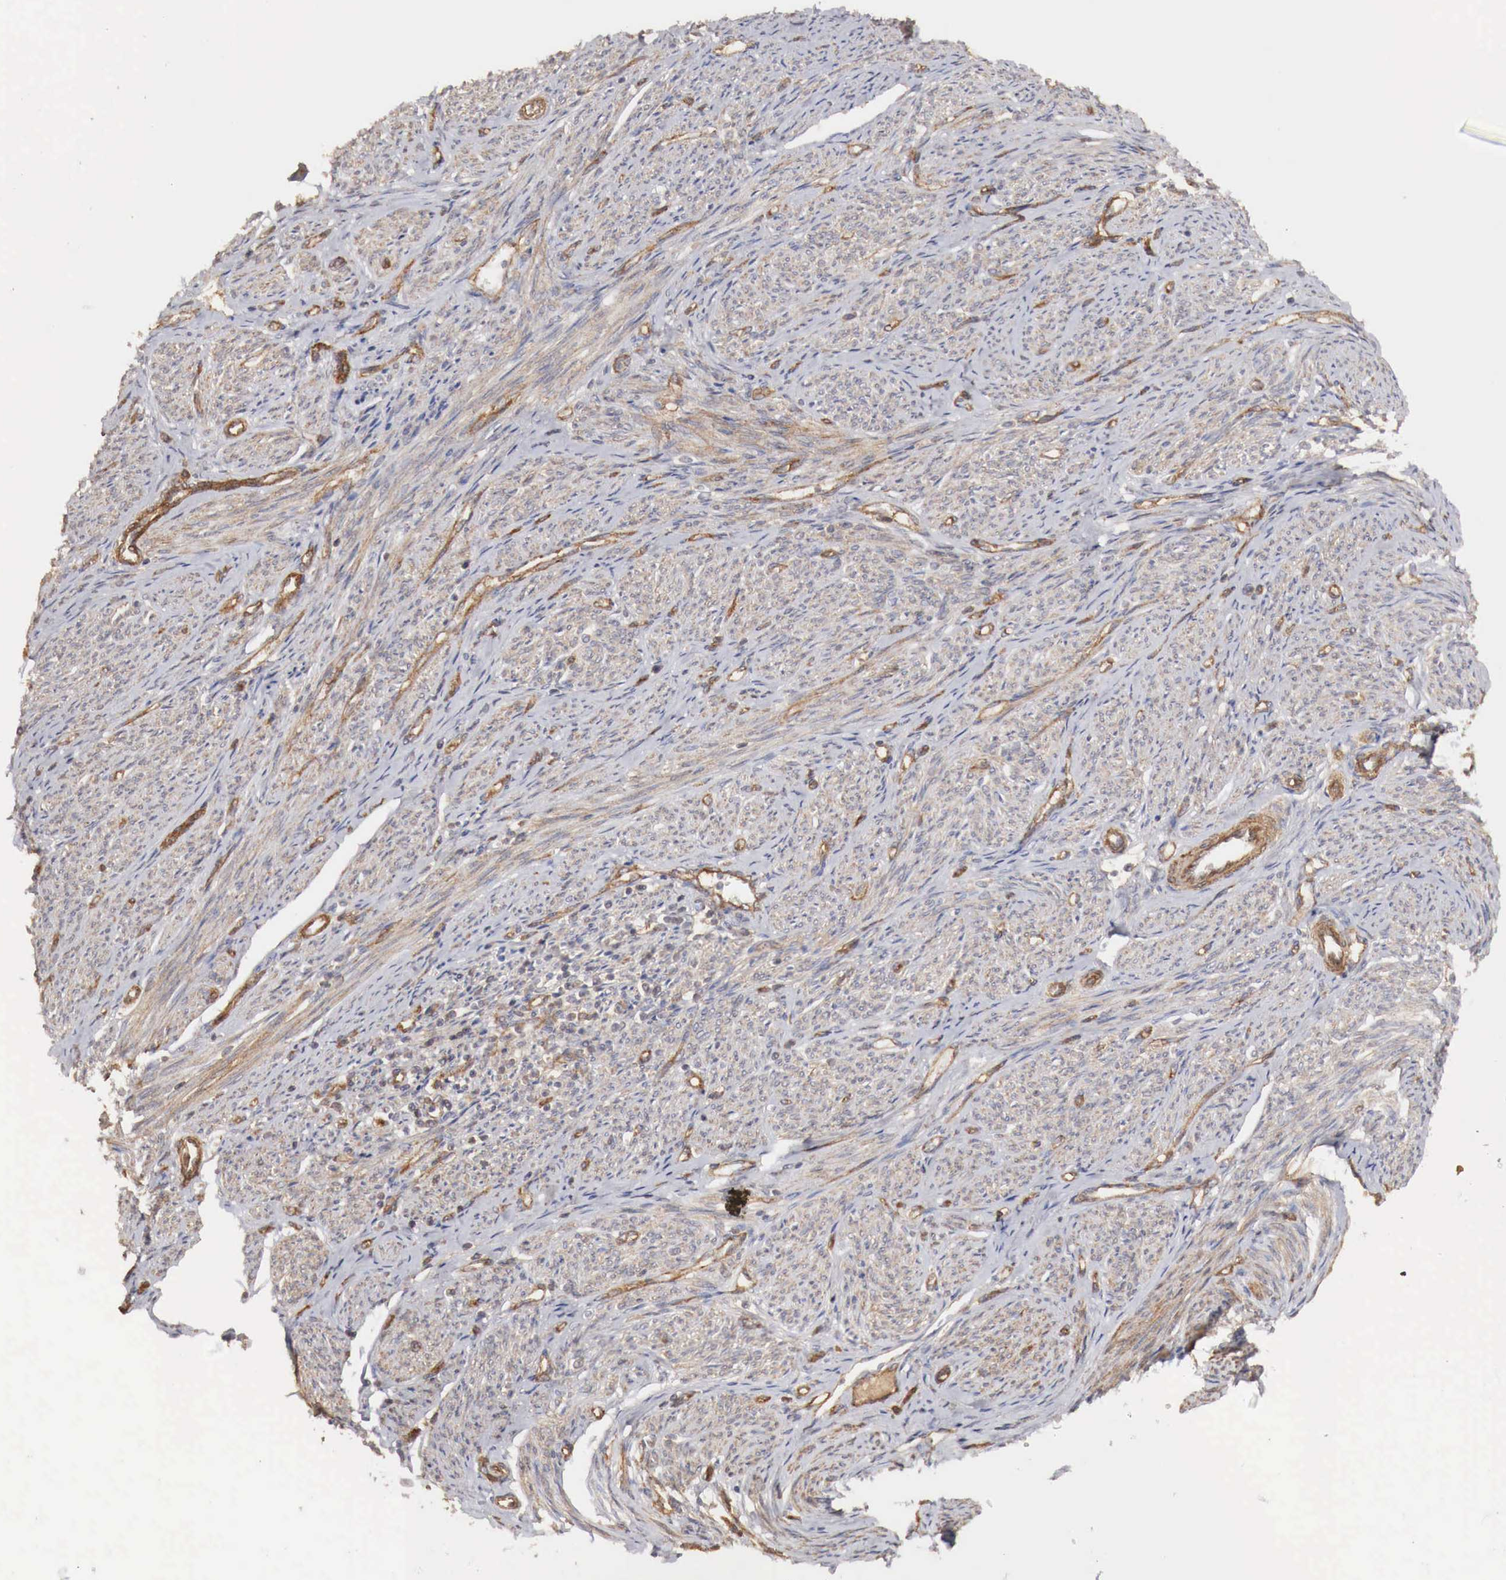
{"staining": {"intensity": "weak", "quantity": ">75%", "location": "cytoplasmic/membranous"}, "tissue": "endometrial cancer", "cell_type": "Tumor cells", "image_type": "cancer", "snomed": [{"axis": "morphology", "description": "Adenocarcinoma, NOS"}, {"axis": "topography", "description": "Endometrium"}], "caption": "Tumor cells reveal weak cytoplasmic/membranous expression in about >75% of cells in endometrial adenocarcinoma.", "gene": "ARMCX4", "patient": {"sex": "female", "age": 75}}